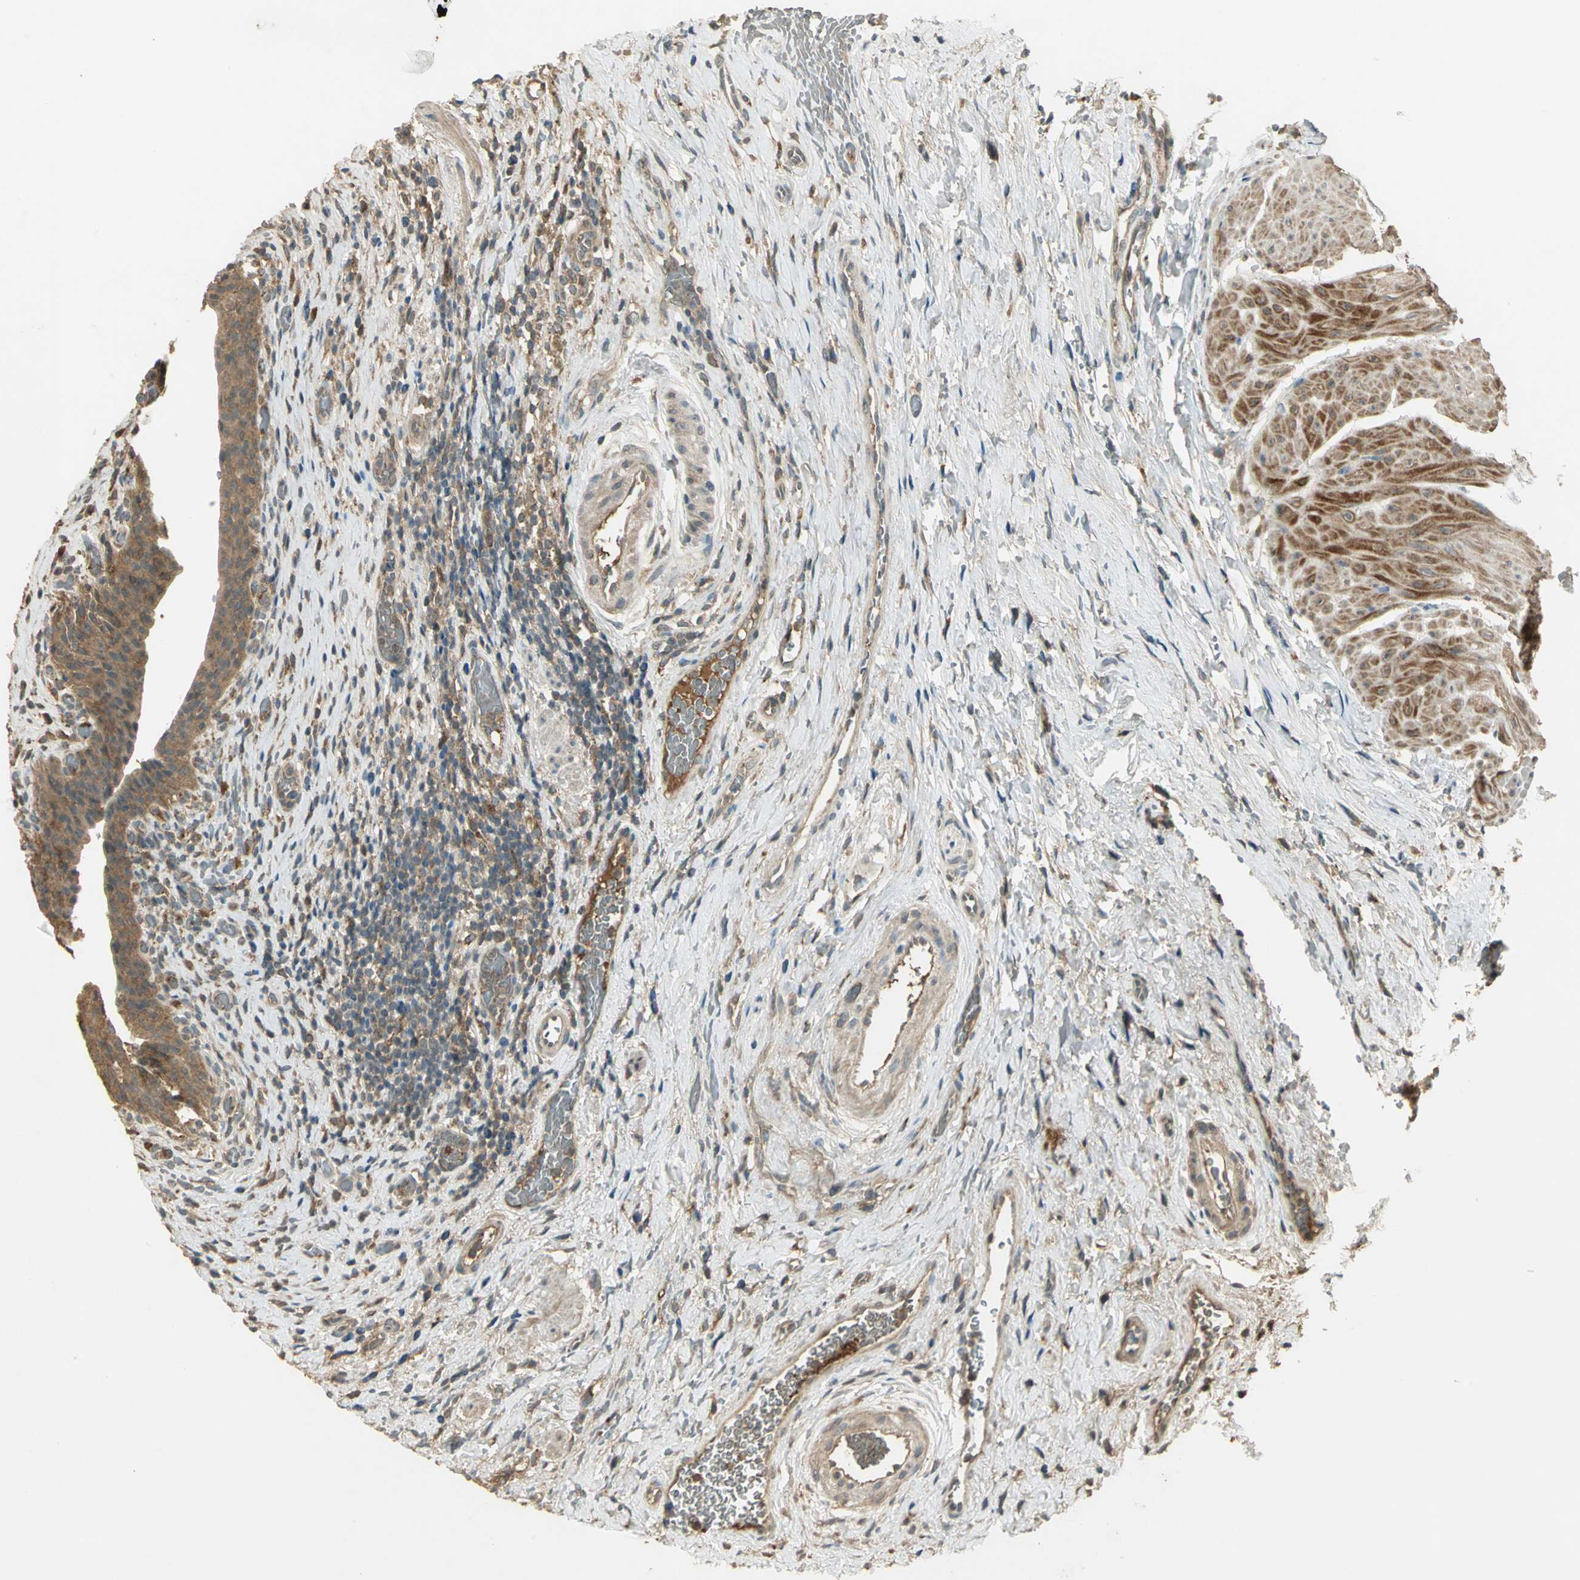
{"staining": {"intensity": "strong", "quantity": ">75%", "location": "cytoplasmic/membranous"}, "tissue": "urinary bladder", "cell_type": "Urothelial cells", "image_type": "normal", "snomed": [{"axis": "morphology", "description": "Normal tissue, NOS"}, {"axis": "morphology", "description": "Urothelial carcinoma, High grade"}, {"axis": "topography", "description": "Urinary bladder"}], "caption": "Urinary bladder stained with DAB (3,3'-diaminobenzidine) IHC shows high levels of strong cytoplasmic/membranous staining in approximately >75% of urothelial cells.", "gene": "KEAP1", "patient": {"sex": "male", "age": 51}}